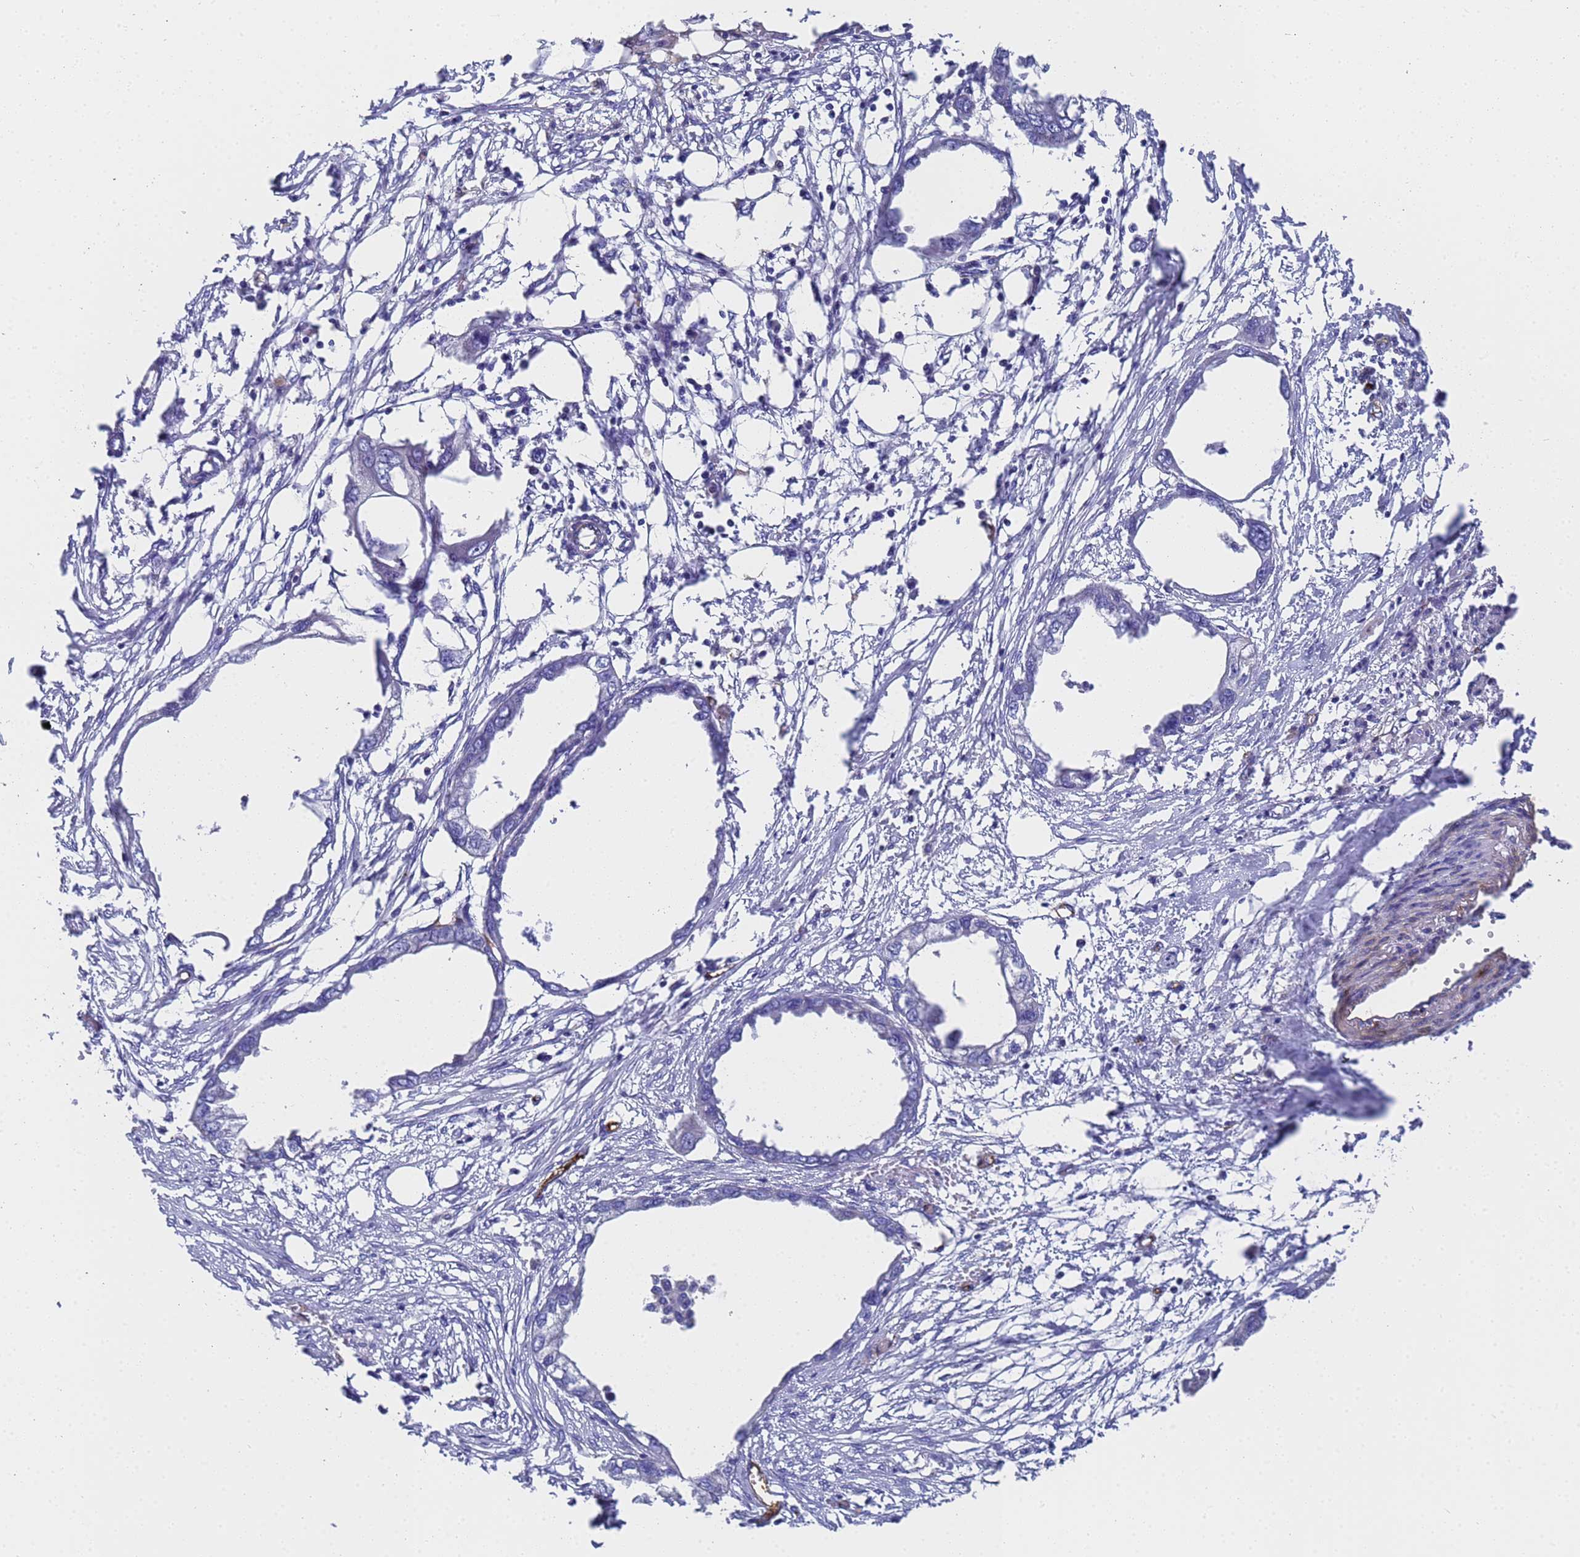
{"staining": {"intensity": "negative", "quantity": "none", "location": "none"}, "tissue": "endometrial cancer", "cell_type": "Tumor cells", "image_type": "cancer", "snomed": [{"axis": "morphology", "description": "Adenocarcinoma, NOS"}, {"axis": "morphology", "description": "Adenocarcinoma, metastatic, NOS"}, {"axis": "topography", "description": "Adipose tissue"}, {"axis": "topography", "description": "Endometrium"}], "caption": "Immunohistochemical staining of adenocarcinoma (endometrial) shows no significant expression in tumor cells. Nuclei are stained in blue.", "gene": "ADIPOQ", "patient": {"sex": "female", "age": 67}}